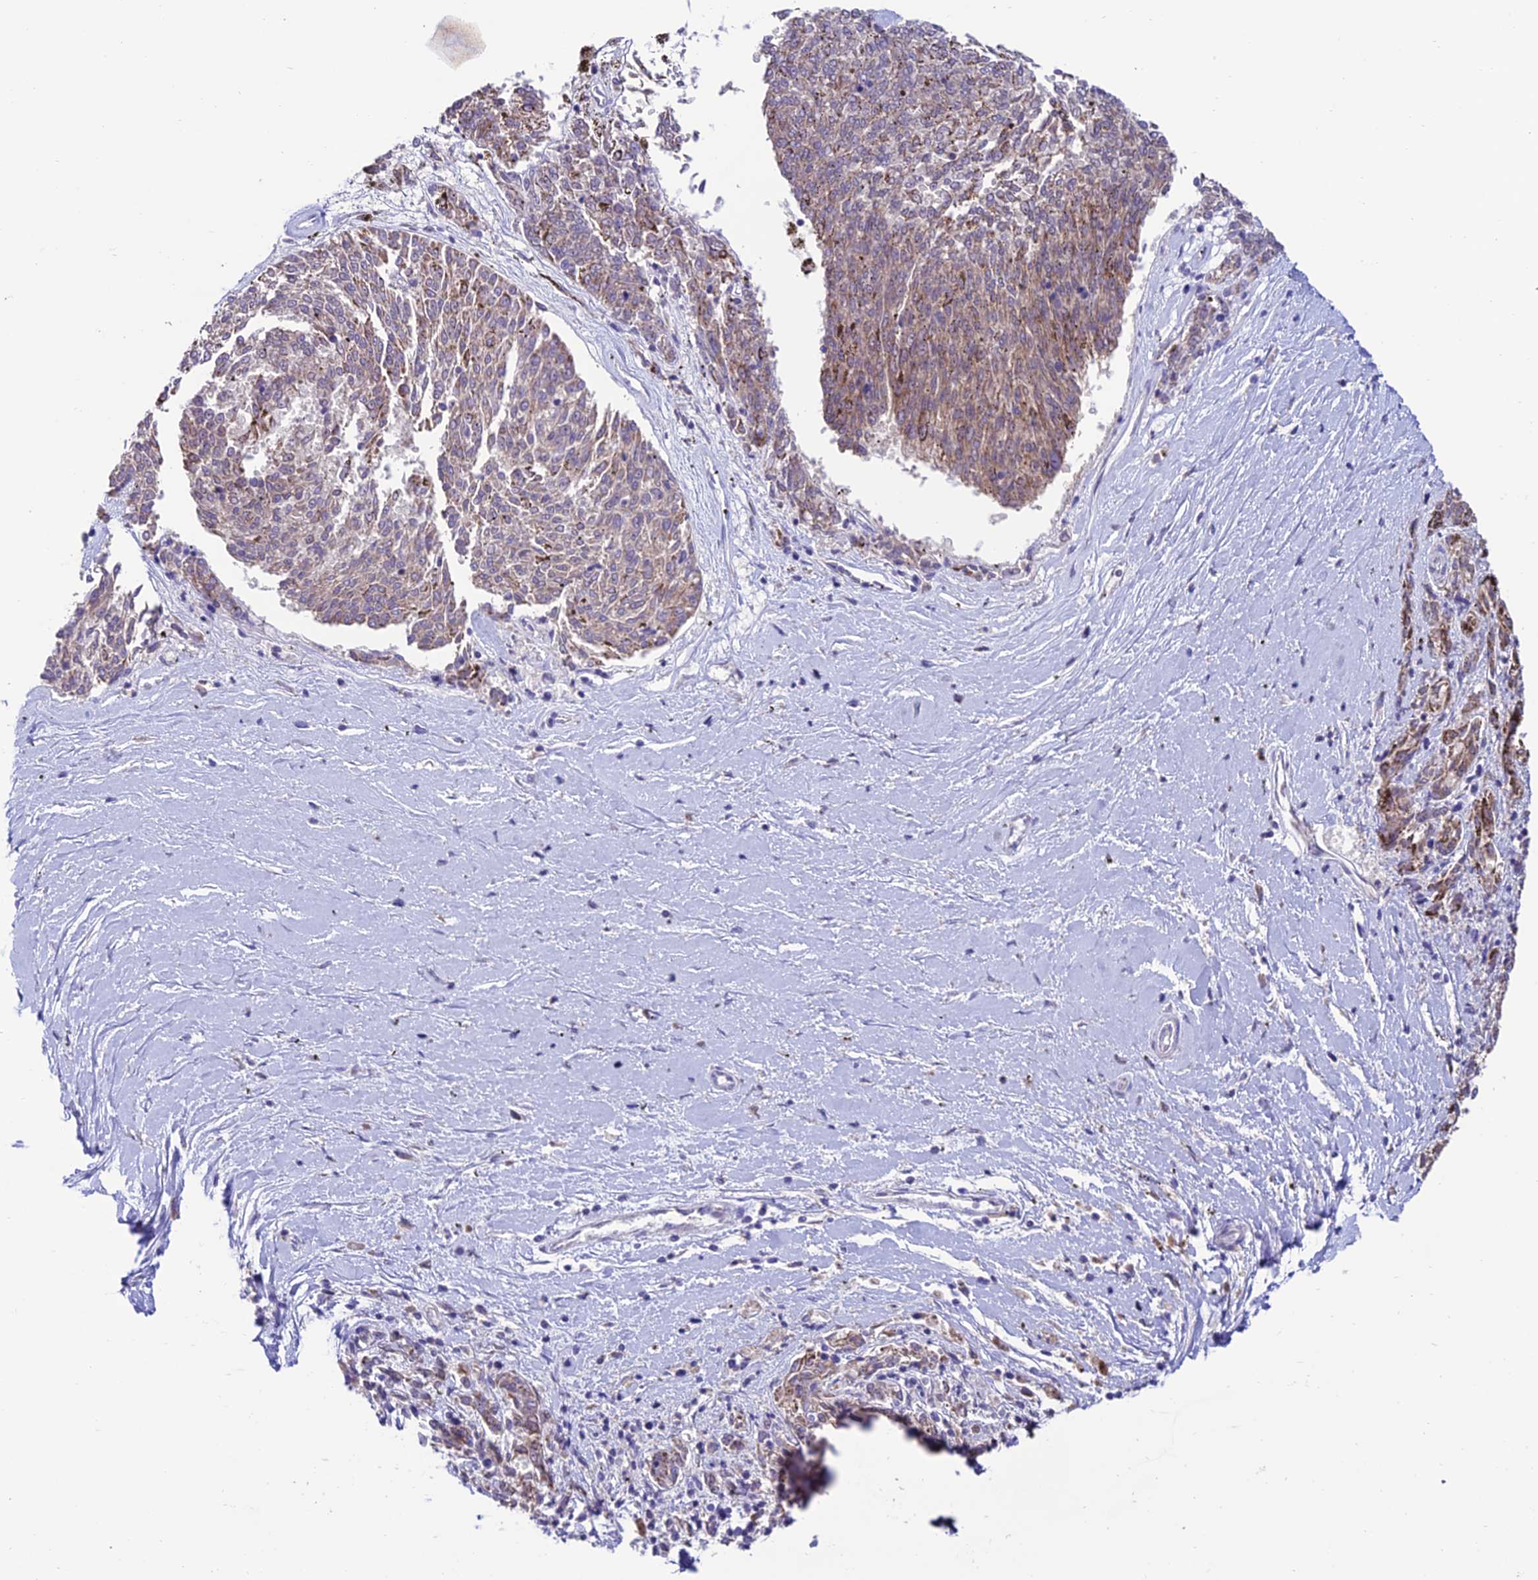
{"staining": {"intensity": "weak", "quantity": ">75%", "location": "cytoplasmic/membranous"}, "tissue": "melanoma", "cell_type": "Tumor cells", "image_type": "cancer", "snomed": [{"axis": "morphology", "description": "Malignant melanoma, NOS"}, {"axis": "topography", "description": "Skin"}], "caption": "Immunohistochemical staining of melanoma shows low levels of weak cytoplasmic/membranous protein positivity in about >75% of tumor cells.", "gene": "SLC10A1", "patient": {"sex": "female", "age": 72}}